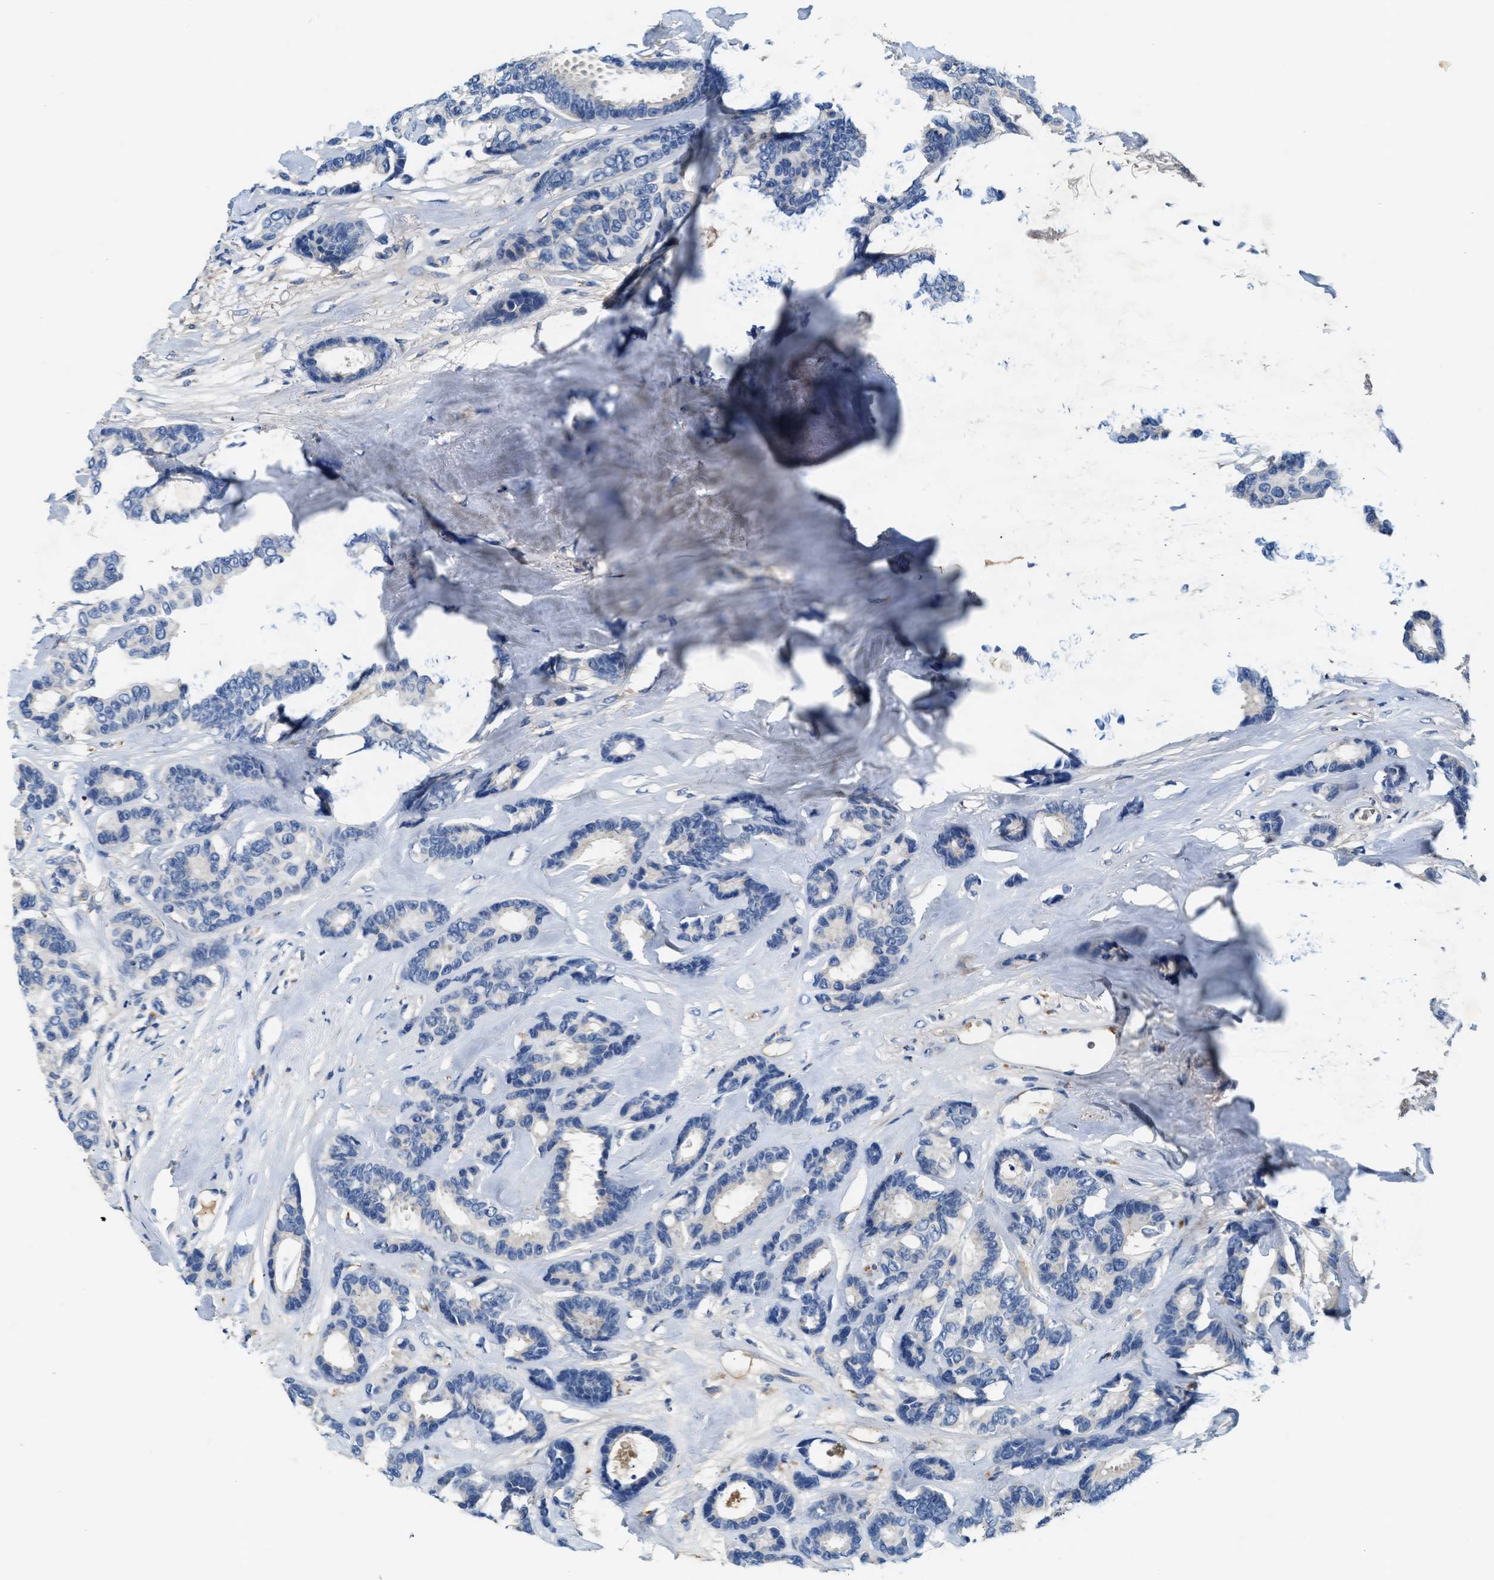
{"staining": {"intensity": "negative", "quantity": "none", "location": "none"}, "tissue": "breast cancer", "cell_type": "Tumor cells", "image_type": "cancer", "snomed": [{"axis": "morphology", "description": "Duct carcinoma"}, {"axis": "topography", "description": "Breast"}], "caption": "This histopathology image is of breast cancer (invasive ductal carcinoma) stained with IHC to label a protein in brown with the nuclei are counter-stained blue. There is no staining in tumor cells.", "gene": "RWDD2B", "patient": {"sex": "female", "age": 87}}